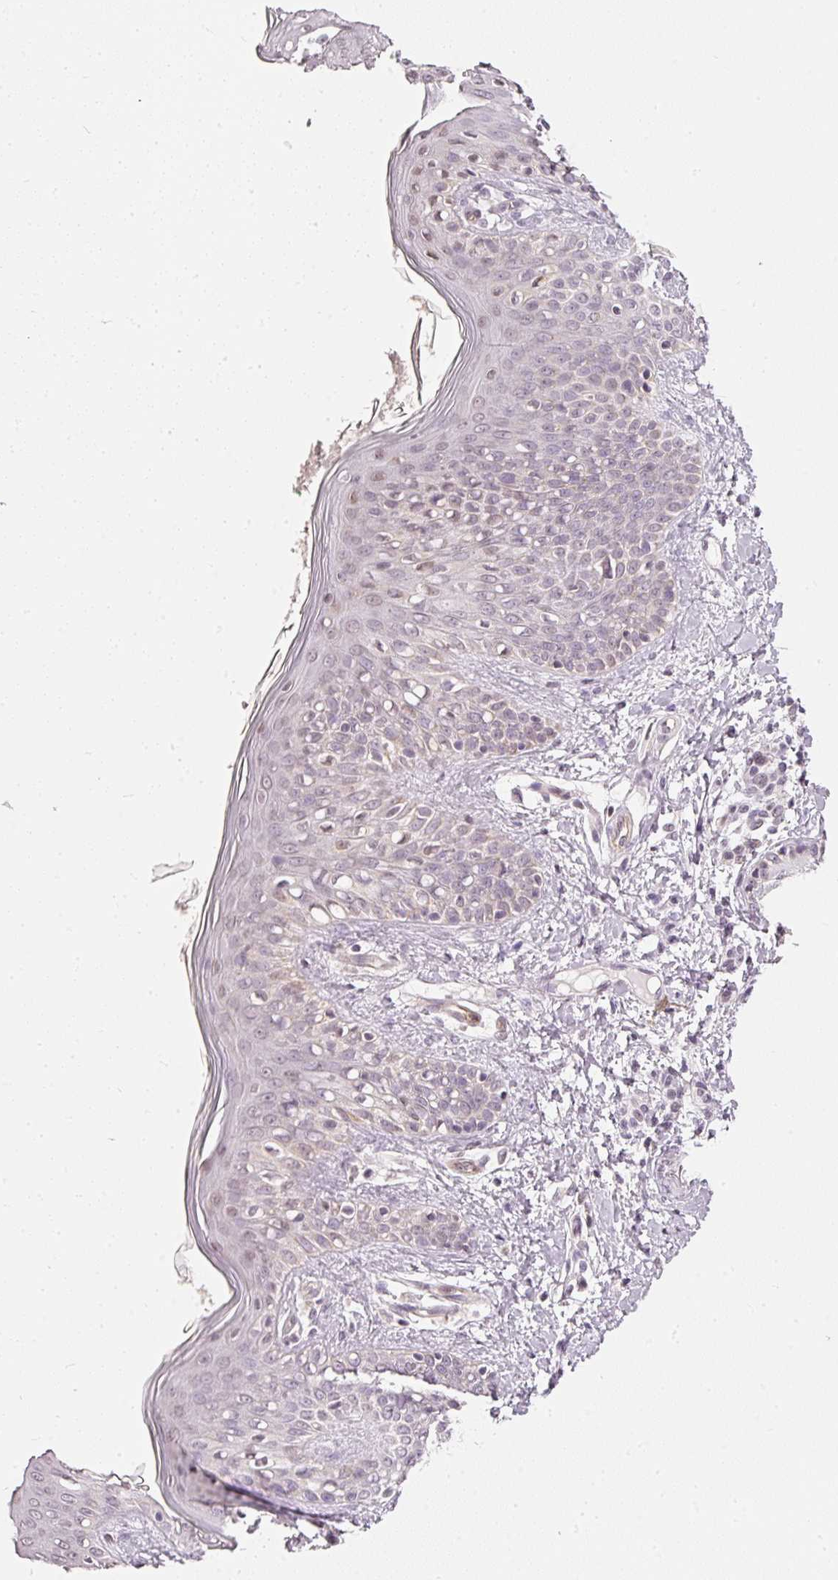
{"staining": {"intensity": "negative", "quantity": "none", "location": "none"}, "tissue": "skin", "cell_type": "Fibroblasts", "image_type": "normal", "snomed": [{"axis": "morphology", "description": "Normal tissue, NOS"}, {"axis": "topography", "description": "Skin"}], "caption": "DAB (3,3'-diaminobenzidine) immunohistochemical staining of normal human skin shows no significant staining in fibroblasts. (Brightfield microscopy of DAB IHC at high magnification).", "gene": "NRDE2", "patient": {"sex": "male", "age": 16}}